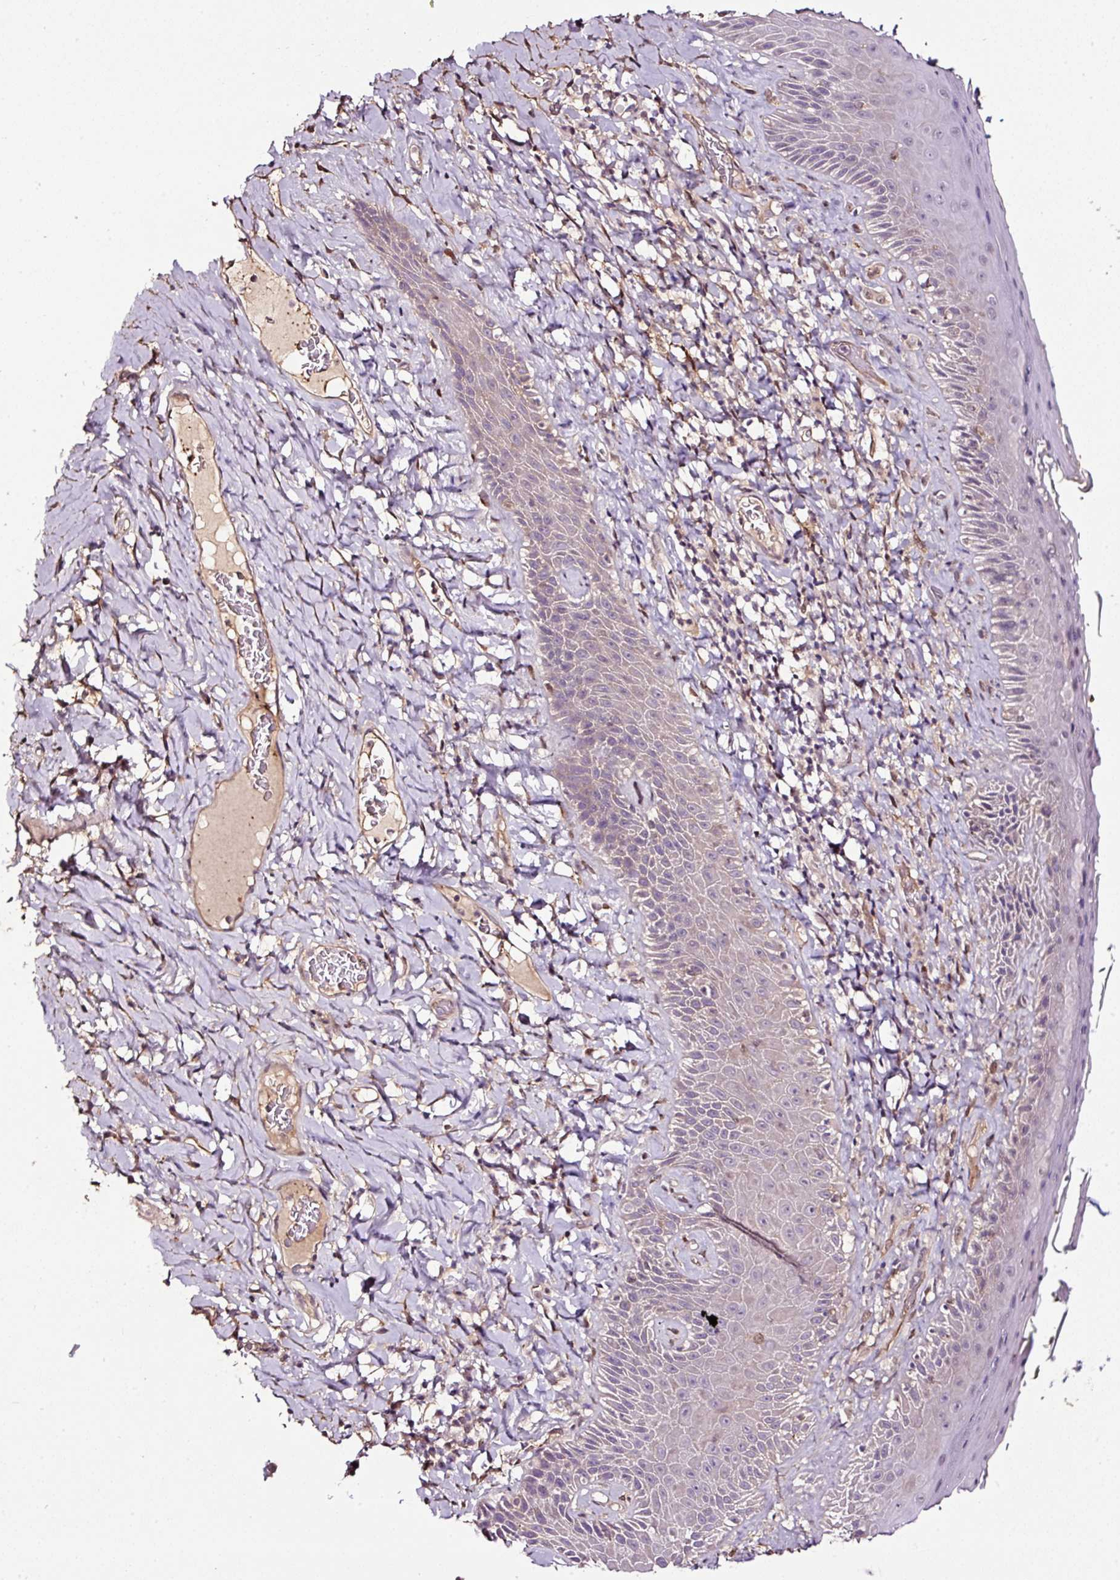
{"staining": {"intensity": "negative", "quantity": "none", "location": "none"}, "tissue": "skin", "cell_type": "Epidermal cells", "image_type": "normal", "snomed": [{"axis": "morphology", "description": "Normal tissue, NOS"}, {"axis": "topography", "description": "Anal"}], "caption": "Immunohistochemistry (IHC) micrograph of normal skin: human skin stained with DAB (3,3'-diaminobenzidine) shows no significant protein expression in epidermal cells.", "gene": "LRRC24", "patient": {"sex": "male", "age": 78}}